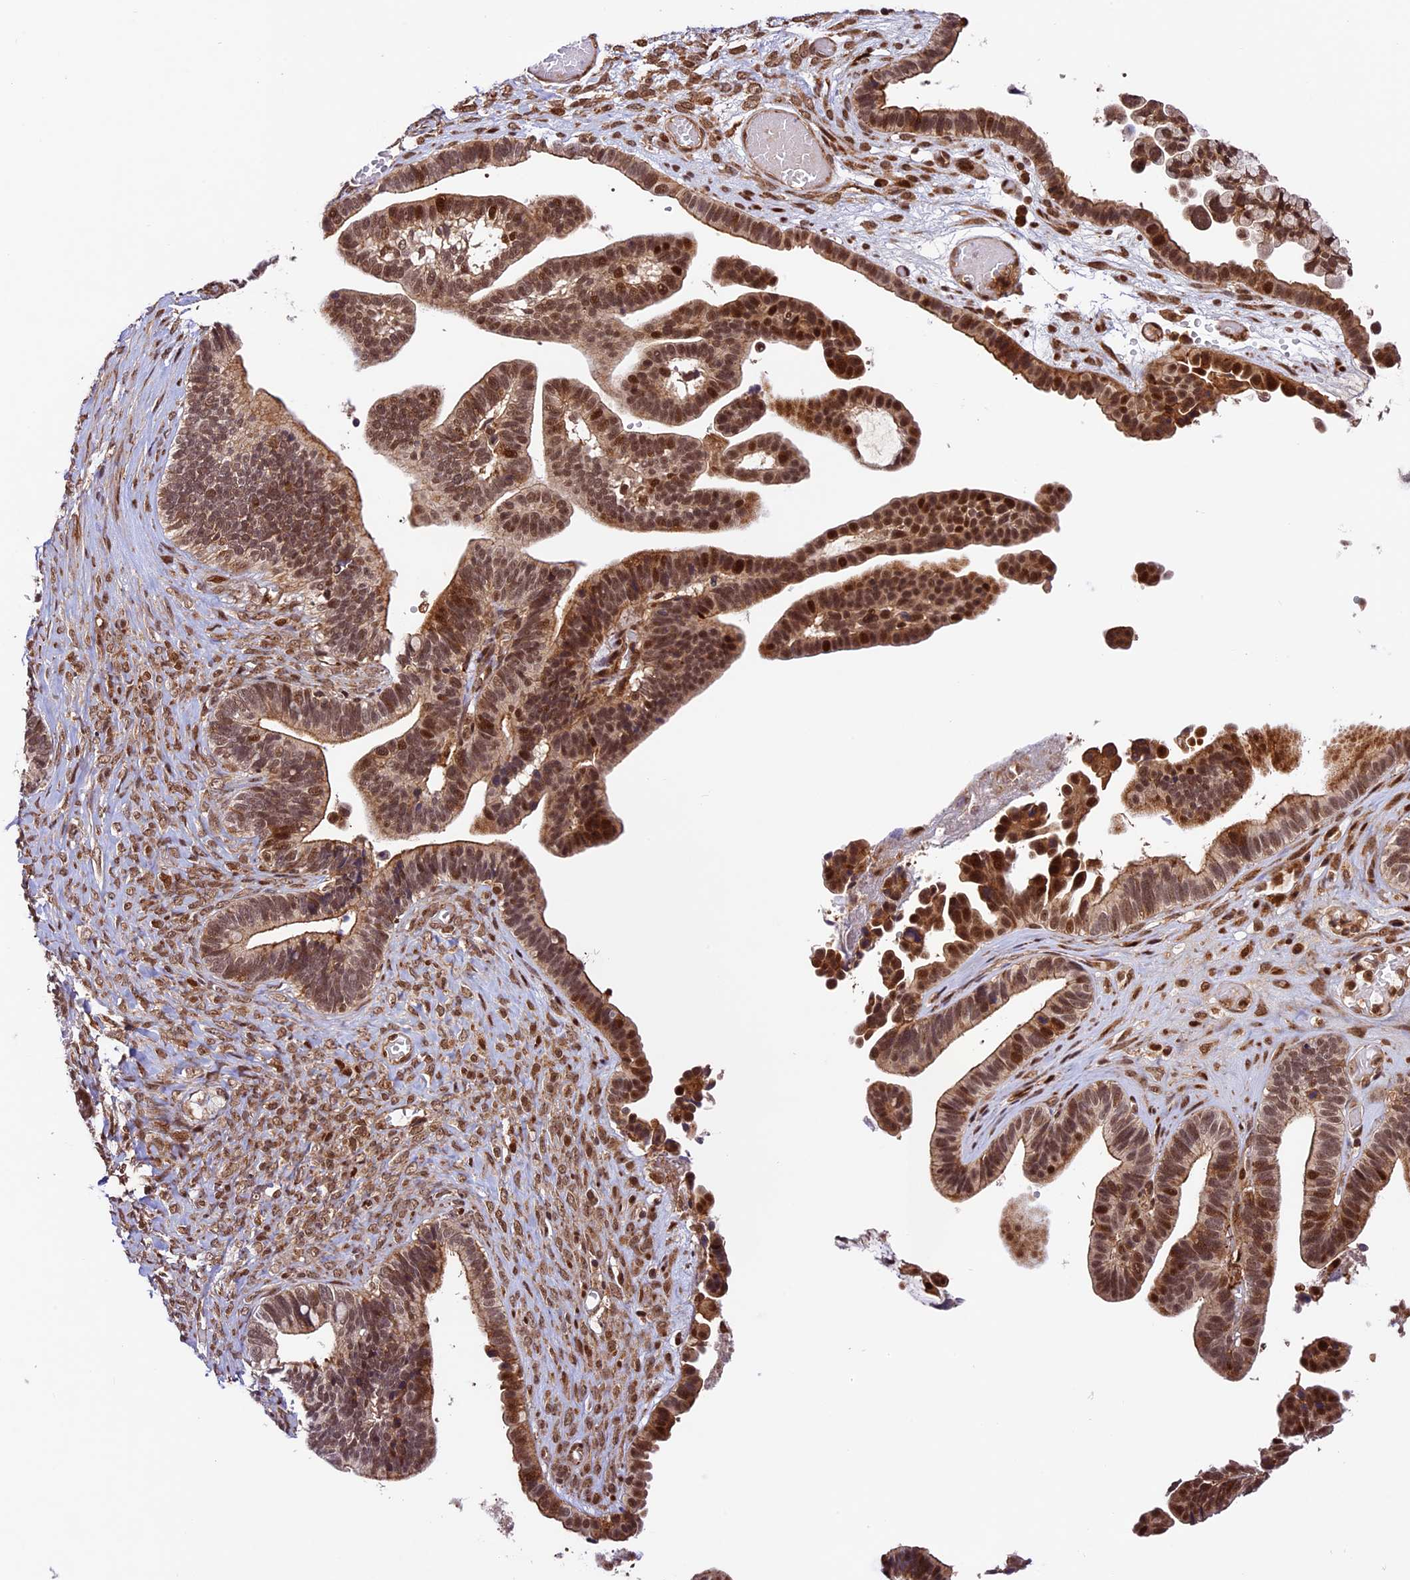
{"staining": {"intensity": "strong", "quantity": ">75%", "location": "cytoplasmic/membranous,nuclear"}, "tissue": "ovarian cancer", "cell_type": "Tumor cells", "image_type": "cancer", "snomed": [{"axis": "morphology", "description": "Cystadenocarcinoma, serous, NOS"}, {"axis": "topography", "description": "Ovary"}], "caption": "Immunohistochemical staining of ovarian serous cystadenocarcinoma reveals high levels of strong cytoplasmic/membranous and nuclear protein expression in about >75% of tumor cells. The protein is stained brown, and the nuclei are stained in blue (DAB IHC with brightfield microscopy, high magnification).", "gene": "DHX38", "patient": {"sex": "female", "age": 56}}